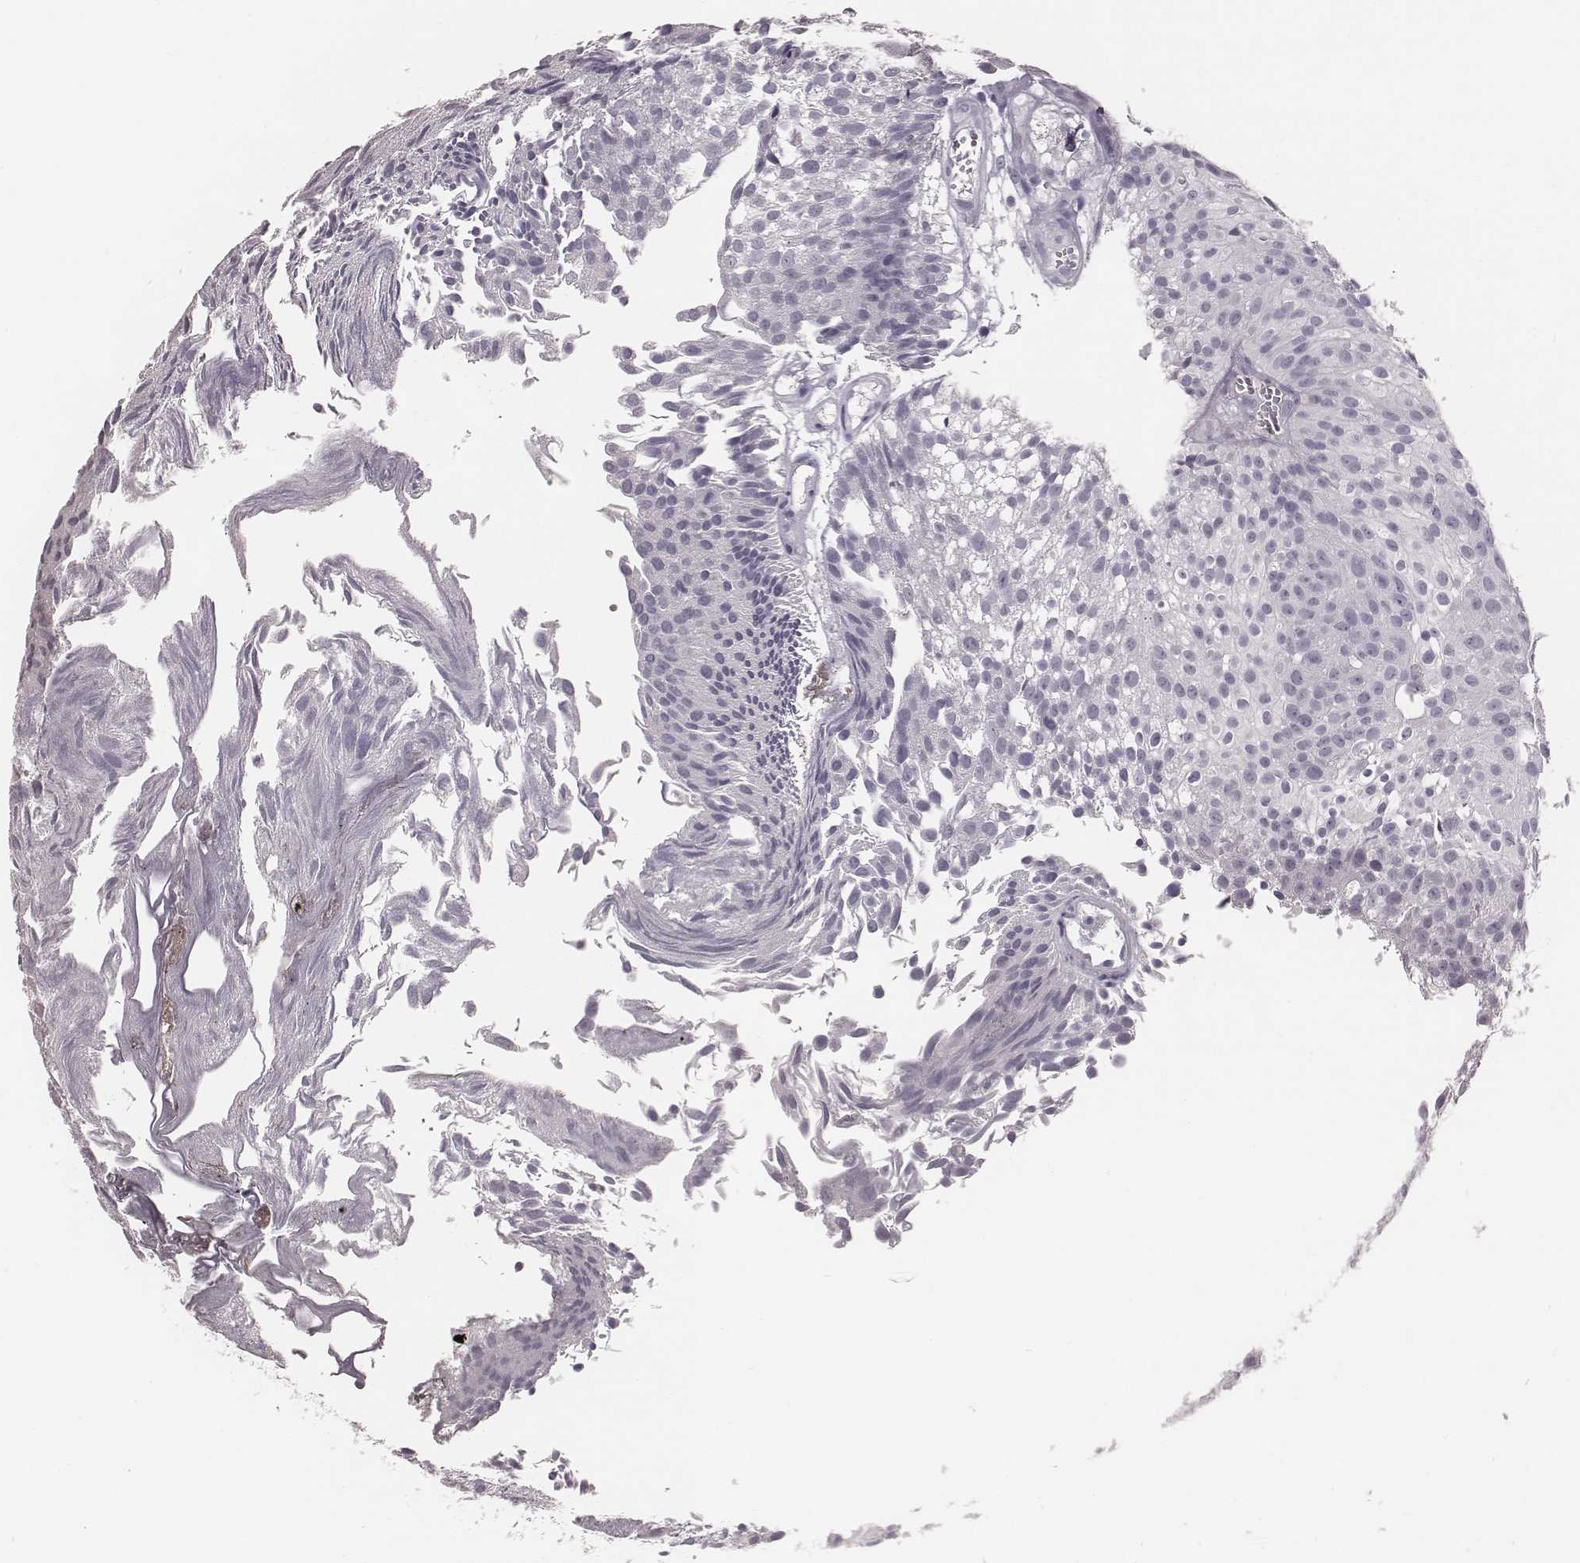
{"staining": {"intensity": "negative", "quantity": "none", "location": "none"}, "tissue": "urothelial cancer", "cell_type": "Tumor cells", "image_type": "cancer", "snomed": [{"axis": "morphology", "description": "Urothelial carcinoma, Low grade"}, {"axis": "topography", "description": "Urinary bladder"}], "caption": "Tumor cells are negative for brown protein staining in urothelial cancer. (Stains: DAB (3,3'-diaminobenzidine) immunohistochemistry (IHC) with hematoxylin counter stain, Microscopy: brightfield microscopy at high magnification).", "gene": "CSHL1", "patient": {"sex": "male", "age": 70}}